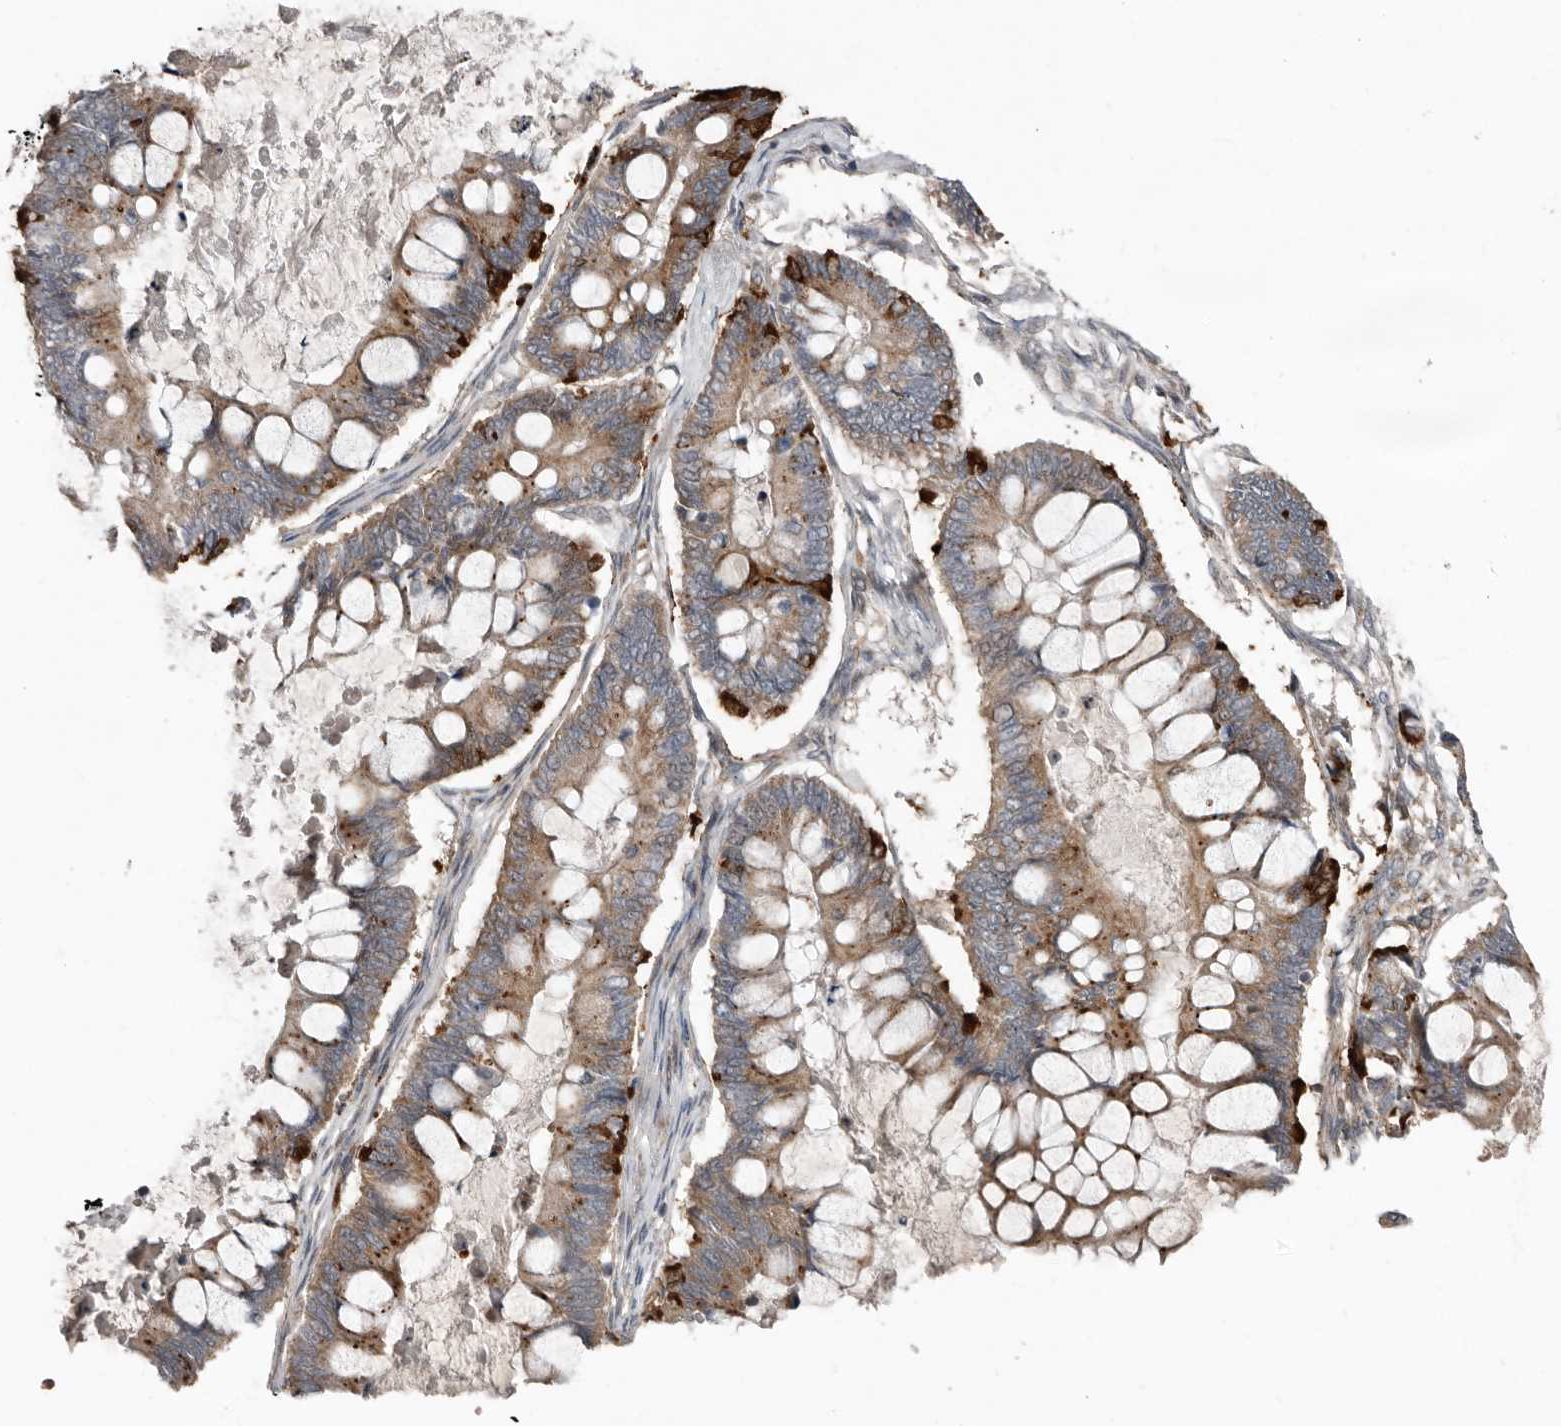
{"staining": {"intensity": "moderate", "quantity": ">75%", "location": "cytoplasmic/membranous"}, "tissue": "ovarian cancer", "cell_type": "Tumor cells", "image_type": "cancer", "snomed": [{"axis": "morphology", "description": "Cystadenocarcinoma, mucinous, NOS"}, {"axis": "topography", "description": "Ovary"}], "caption": "The micrograph displays a brown stain indicating the presence of a protein in the cytoplasmic/membranous of tumor cells in ovarian cancer (mucinous cystadenocarcinoma).", "gene": "RANBP17", "patient": {"sex": "female", "age": 61}}